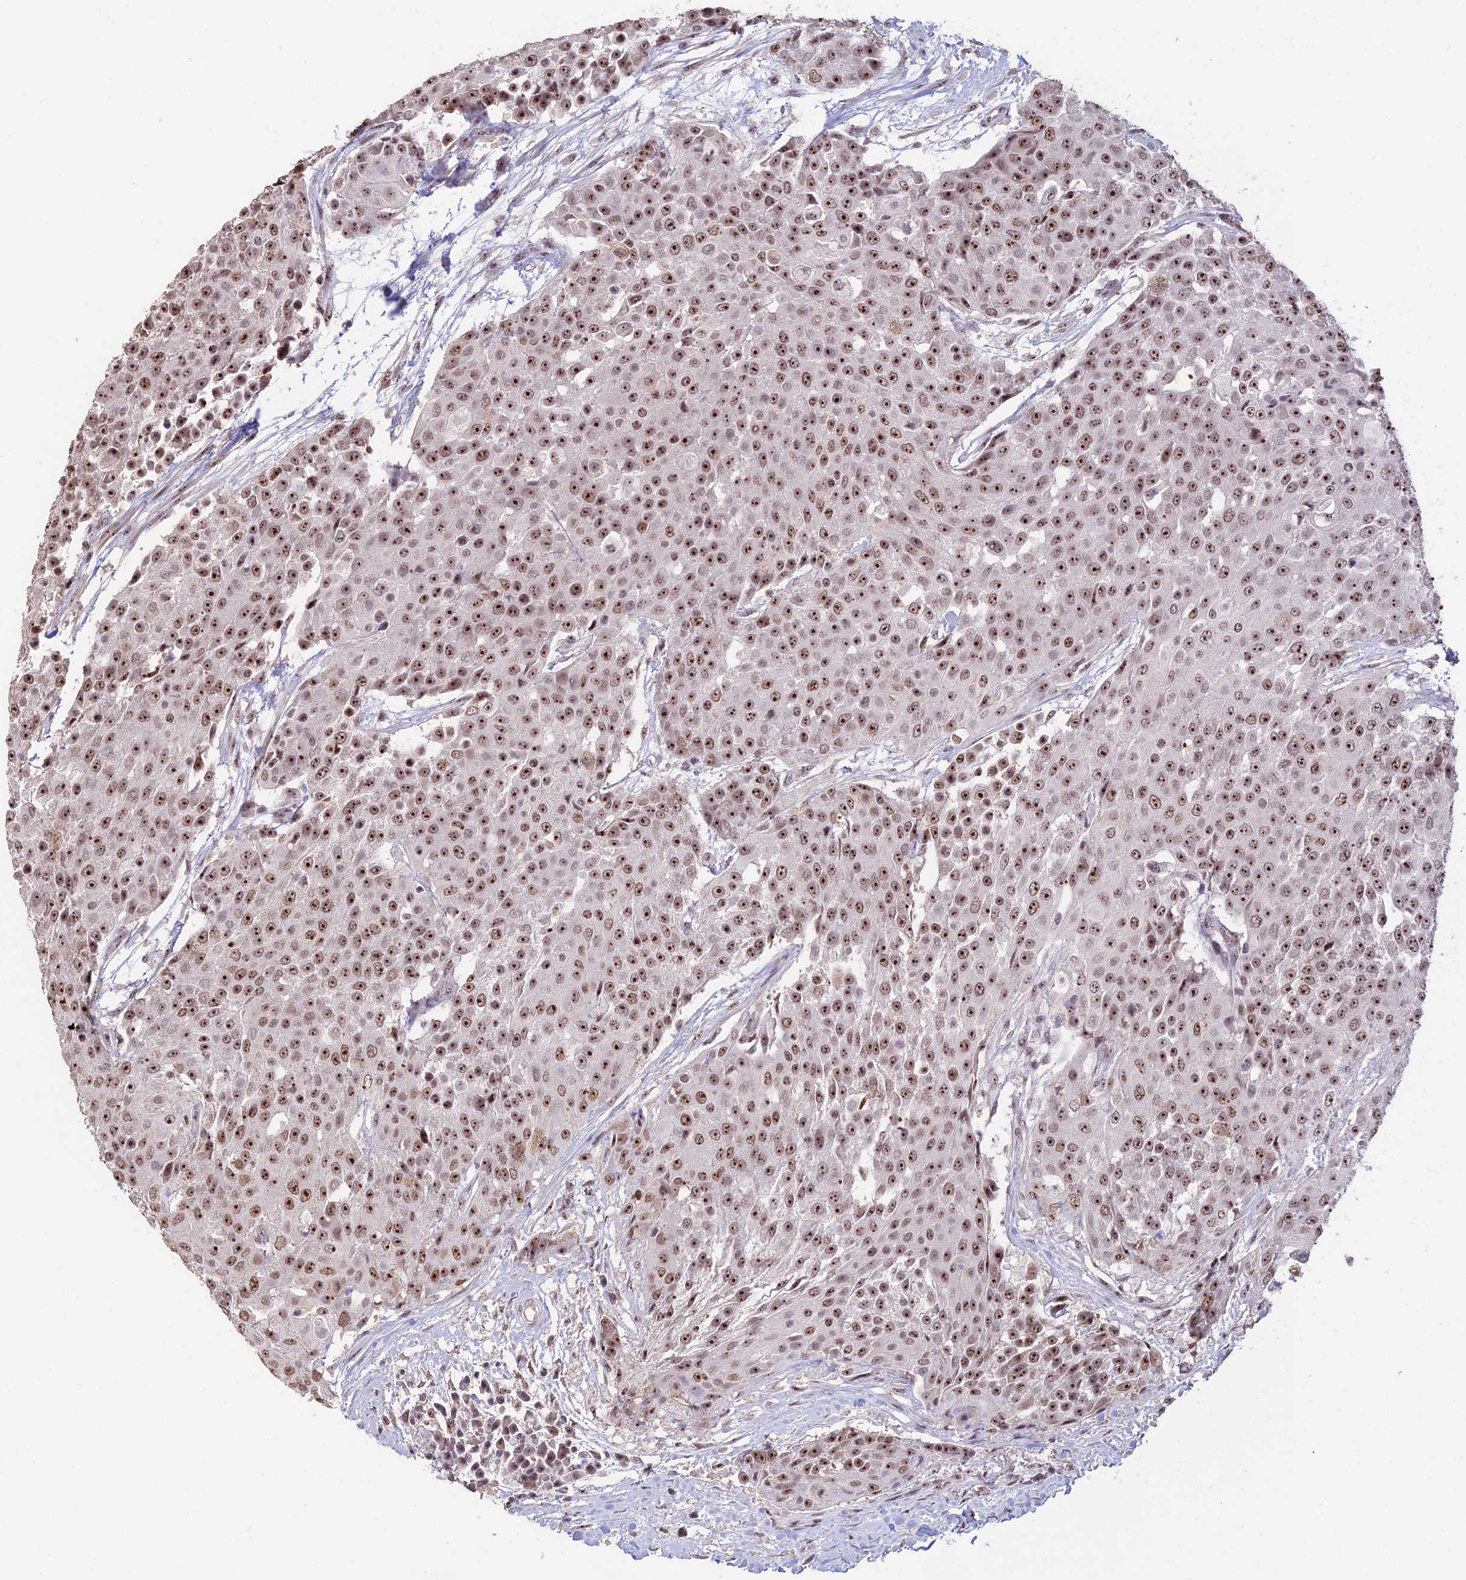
{"staining": {"intensity": "strong", "quantity": ">75%", "location": "cytoplasmic/membranous,nuclear"}, "tissue": "urothelial cancer", "cell_type": "Tumor cells", "image_type": "cancer", "snomed": [{"axis": "morphology", "description": "Urothelial carcinoma, High grade"}, {"axis": "topography", "description": "Urinary bladder"}], "caption": "Approximately >75% of tumor cells in human high-grade urothelial carcinoma exhibit strong cytoplasmic/membranous and nuclear protein positivity as visualized by brown immunohistochemical staining.", "gene": "POLR1G", "patient": {"sex": "female", "age": 63}}